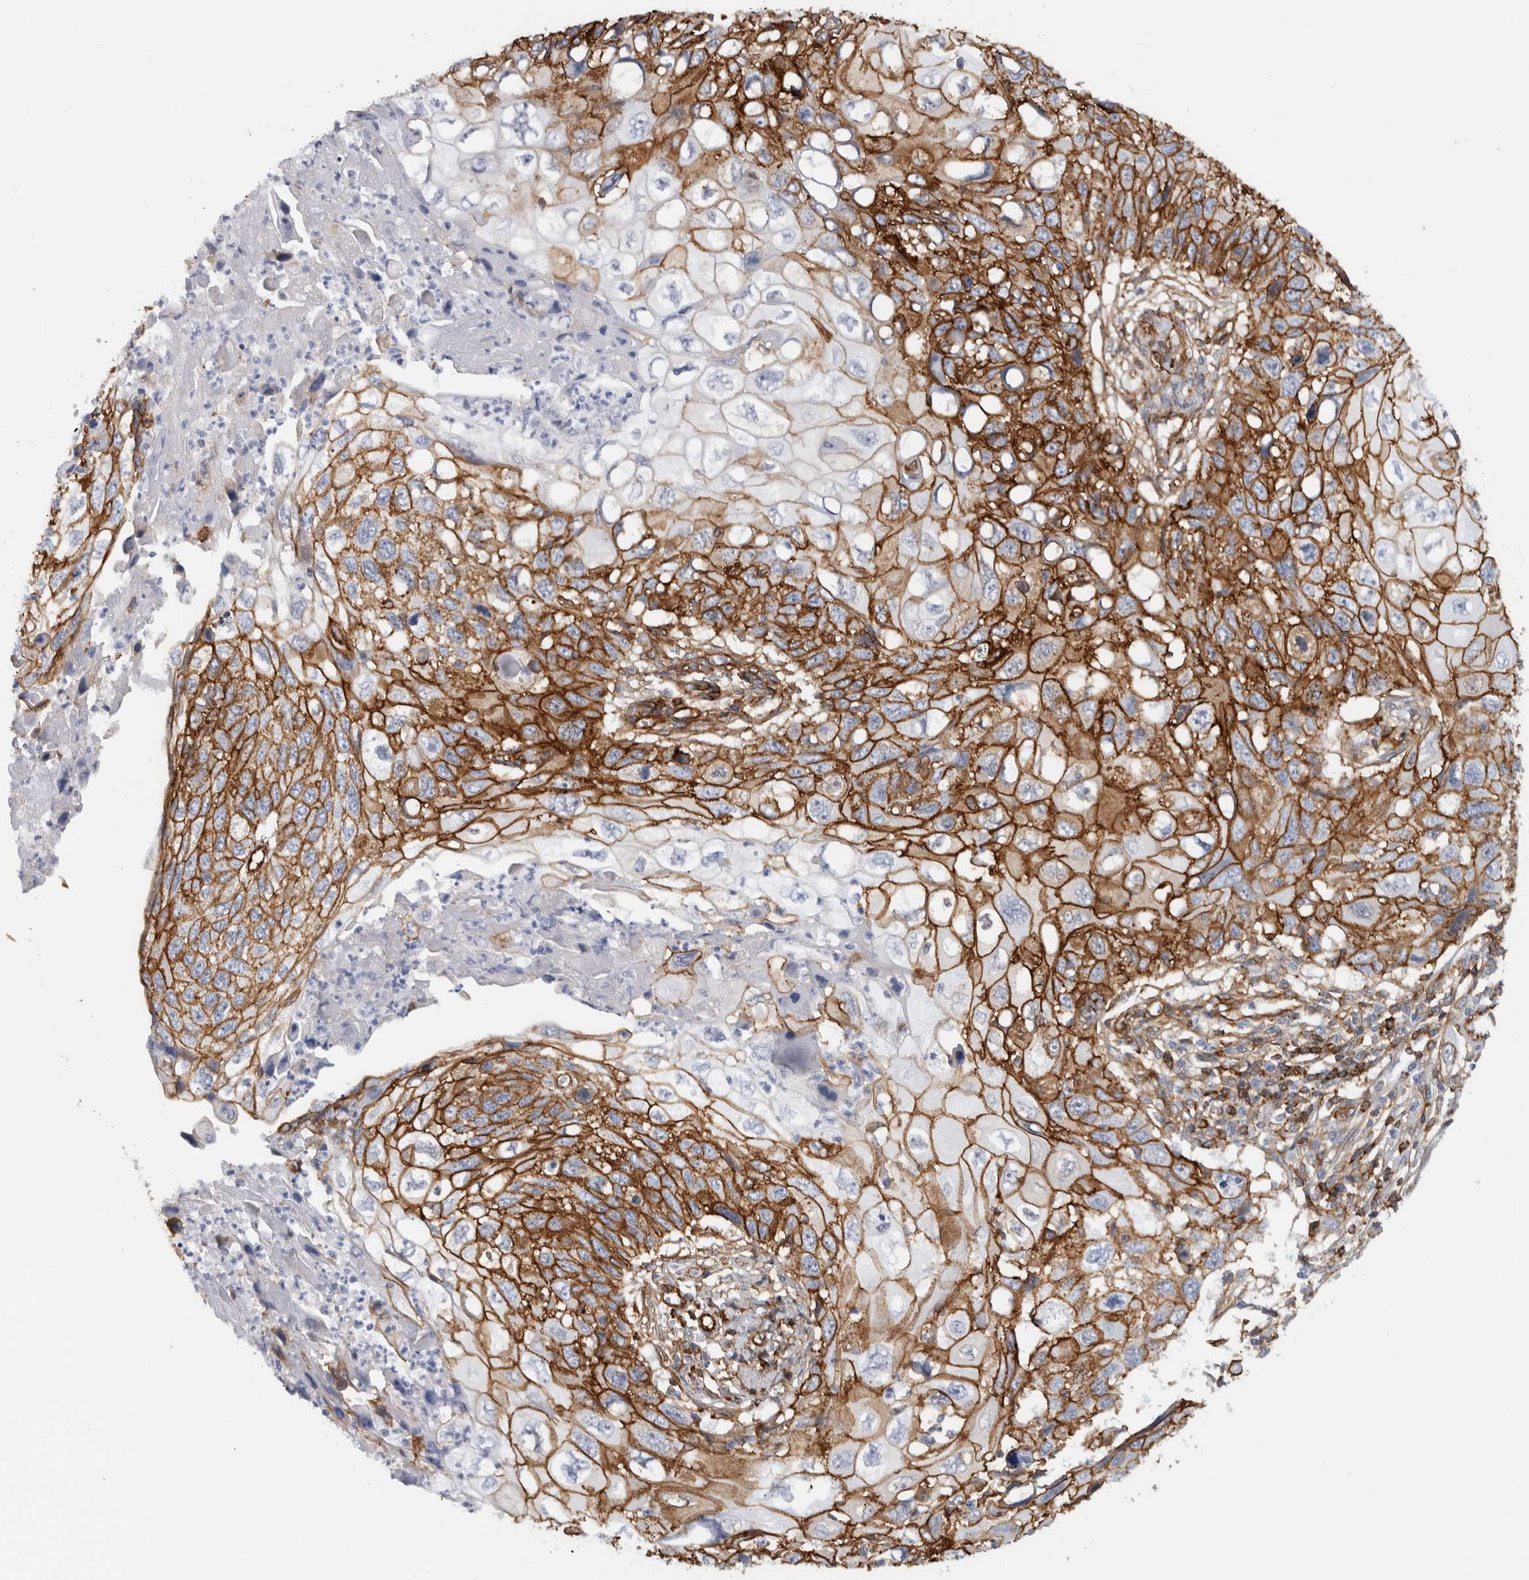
{"staining": {"intensity": "strong", "quantity": ">75%", "location": "cytoplasmic/membranous"}, "tissue": "cervical cancer", "cell_type": "Tumor cells", "image_type": "cancer", "snomed": [{"axis": "morphology", "description": "Squamous cell carcinoma, NOS"}, {"axis": "topography", "description": "Cervix"}], "caption": "Immunohistochemical staining of cervical squamous cell carcinoma demonstrates high levels of strong cytoplasmic/membranous protein staining in about >75% of tumor cells.", "gene": "AHNAK", "patient": {"sex": "female", "age": 70}}